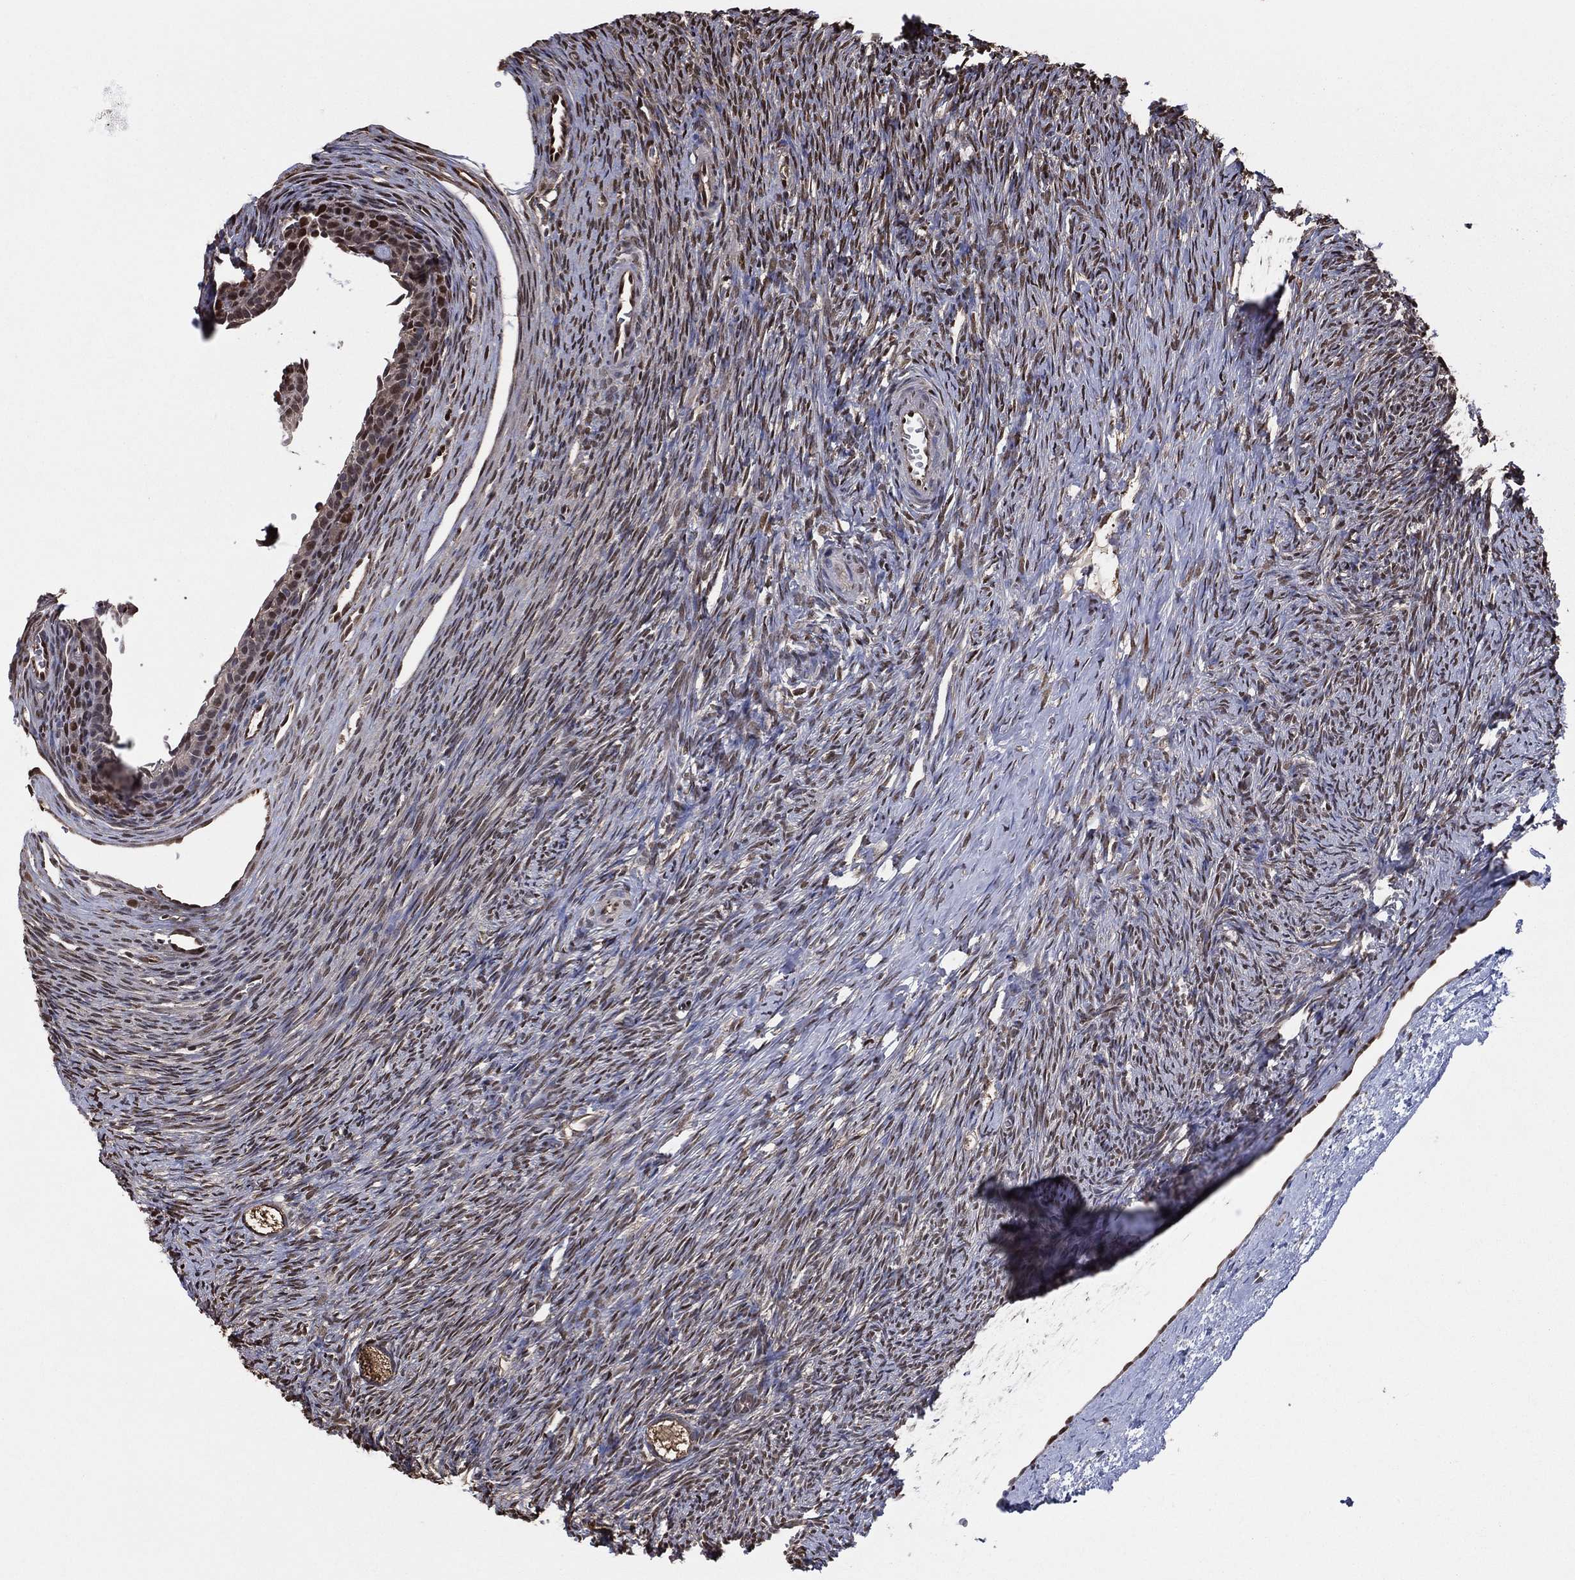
{"staining": {"intensity": "moderate", "quantity": "25%-75%", "location": "nuclear"}, "tissue": "ovary", "cell_type": "Follicle cells", "image_type": "normal", "snomed": [{"axis": "morphology", "description": "Normal tissue, NOS"}, {"axis": "topography", "description": "Ovary"}], "caption": "A high-resolution histopathology image shows IHC staining of benign ovary, which shows moderate nuclear staining in approximately 25%-75% of follicle cells.", "gene": "GAPDH", "patient": {"sex": "female", "age": 27}}